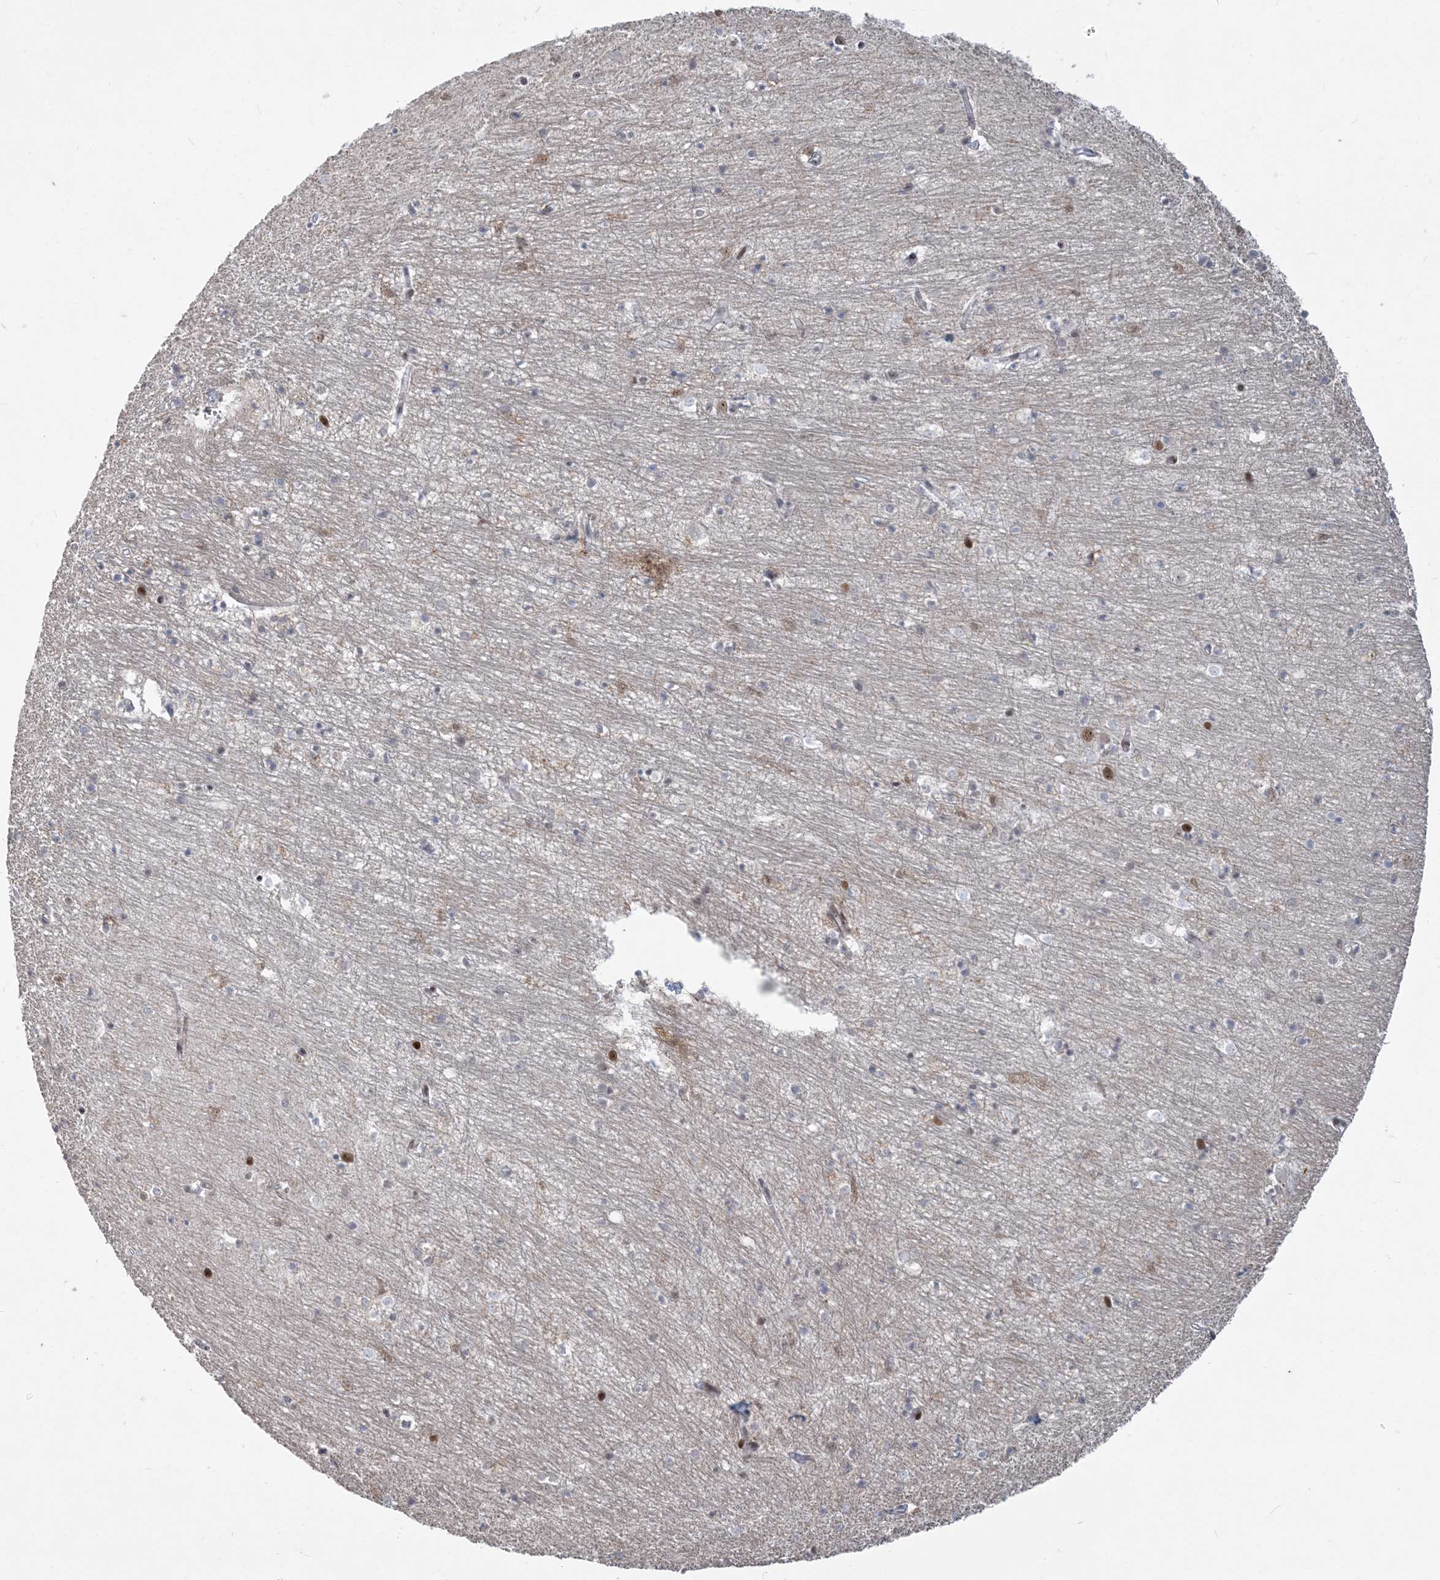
{"staining": {"intensity": "moderate", "quantity": "<25%", "location": "nuclear"}, "tissue": "hippocampus", "cell_type": "Glial cells", "image_type": "normal", "snomed": [{"axis": "morphology", "description": "Normal tissue, NOS"}, {"axis": "topography", "description": "Hippocampus"}], "caption": "IHC photomicrograph of benign hippocampus: hippocampus stained using IHC reveals low levels of moderate protein expression localized specifically in the nuclear of glial cells, appearing as a nuclear brown color.", "gene": "PLRG1", "patient": {"sex": "female", "age": 64}}